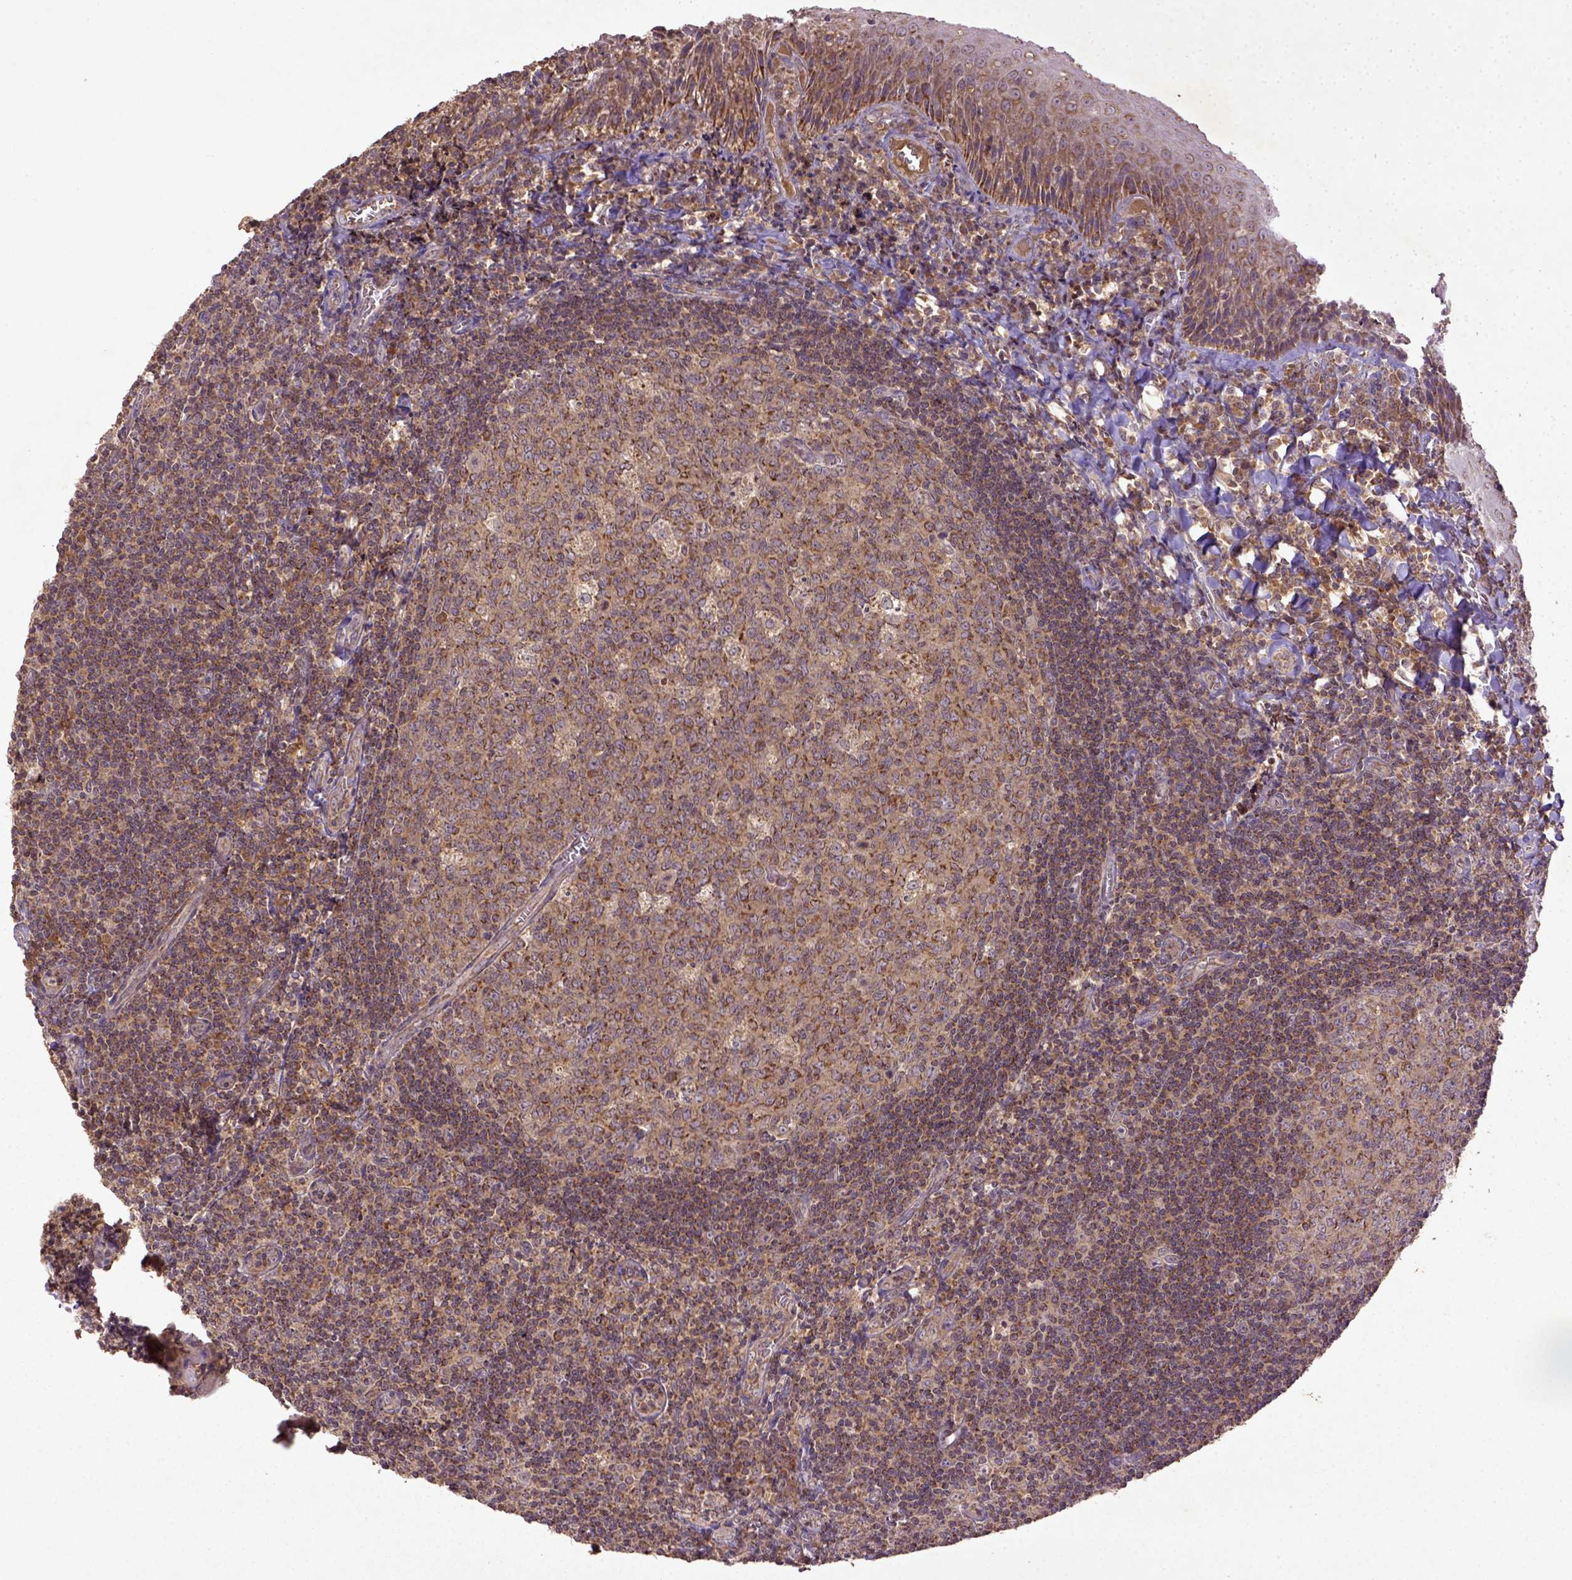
{"staining": {"intensity": "strong", "quantity": "25%-75%", "location": "cytoplasmic/membranous"}, "tissue": "tonsil", "cell_type": "Germinal center cells", "image_type": "normal", "snomed": [{"axis": "morphology", "description": "Normal tissue, NOS"}, {"axis": "morphology", "description": "Inflammation, NOS"}, {"axis": "topography", "description": "Tonsil"}], "caption": "Tonsil was stained to show a protein in brown. There is high levels of strong cytoplasmic/membranous positivity in about 25%-75% of germinal center cells. (Brightfield microscopy of DAB IHC at high magnification).", "gene": "MT", "patient": {"sex": "female", "age": 31}}